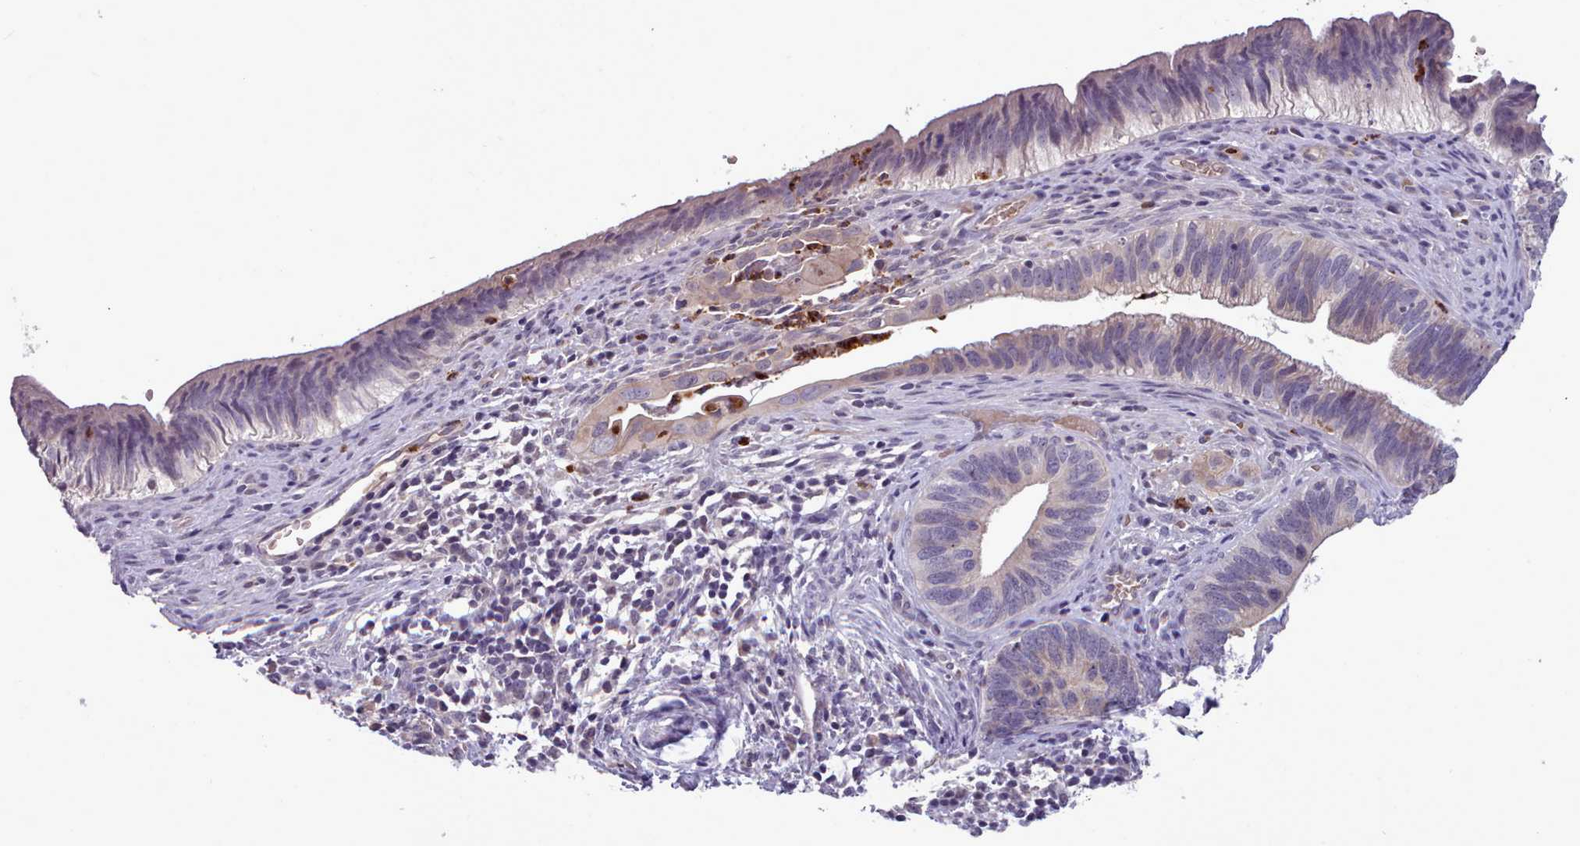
{"staining": {"intensity": "weak", "quantity": "<25%", "location": "cytoplasmic/membranous,nuclear"}, "tissue": "cervical cancer", "cell_type": "Tumor cells", "image_type": "cancer", "snomed": [{"axis": "morphology", "description": "Adenocarcinoma, NOS"}, {"axis": "topography", "description": "Cervix"}], "caption": "An IHC micrograph of adenocarcinoma (cervical) is shown. There is no staining in tumor cells of adenocarcinoma (cervical).", "gene": "KCTD16", "patient": {"sex": "female", "age": 42}}